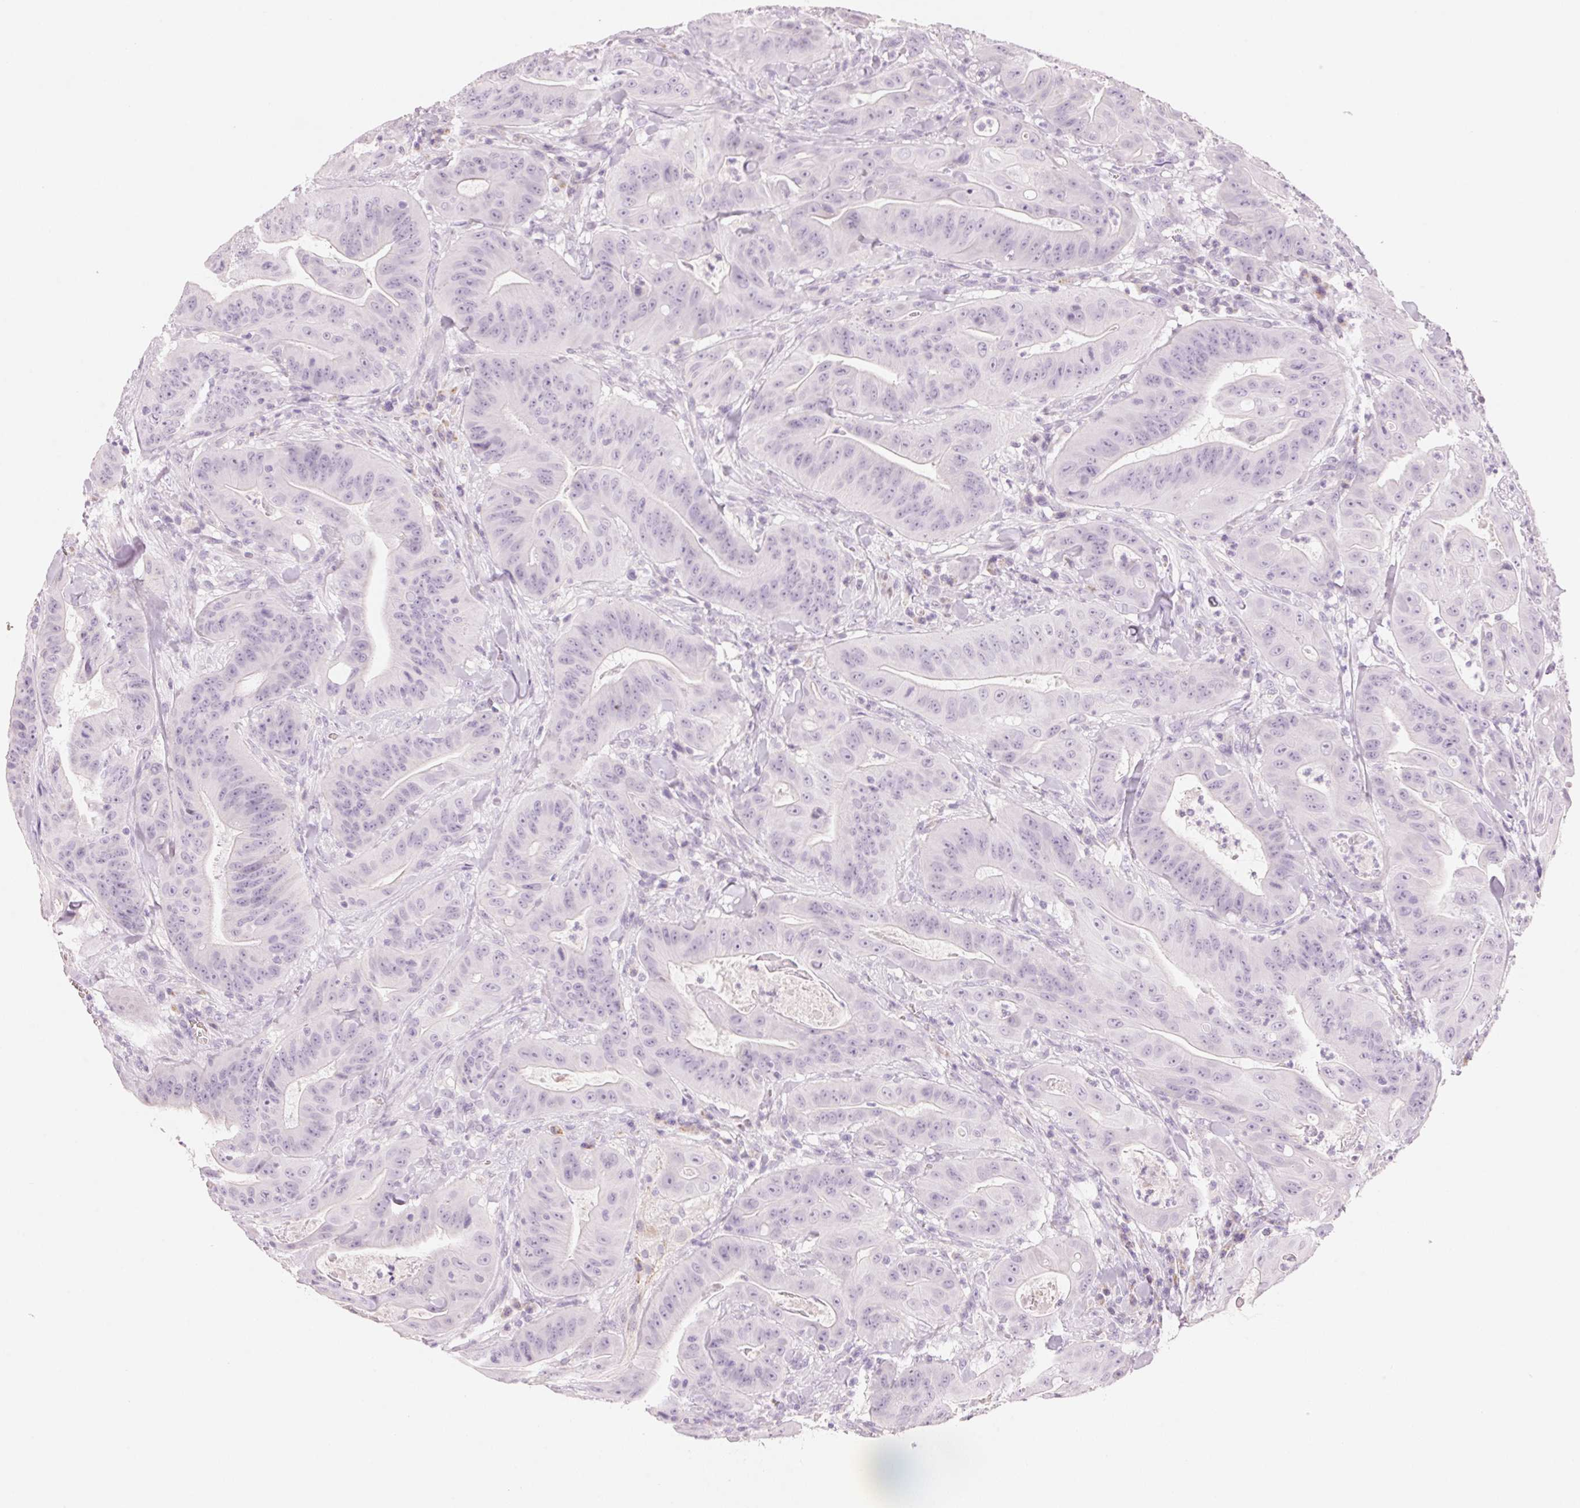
{"staining": {"intensity": "negative", "quantity": "none", "location": "none"}, "tissue": "colorectal cancer", "cell_type": "Tumor cells", "image_type": "cancer", "snomed": [{"axis": "morphology", "description": "Adenocarcinoma, NOS"}, {"axis": "topography", "description": "Colon"}], "caption": "High magnification brightfield microscopy of colorectal adenocarcinoma stained with DAB (3,3'-diaminobenzidine) (brown) and counterstained with hematoxylin (blue): tumor cells show no significant expression.", "gene": "HOXB13", "patient": {"sex": "male", "age": 33}}